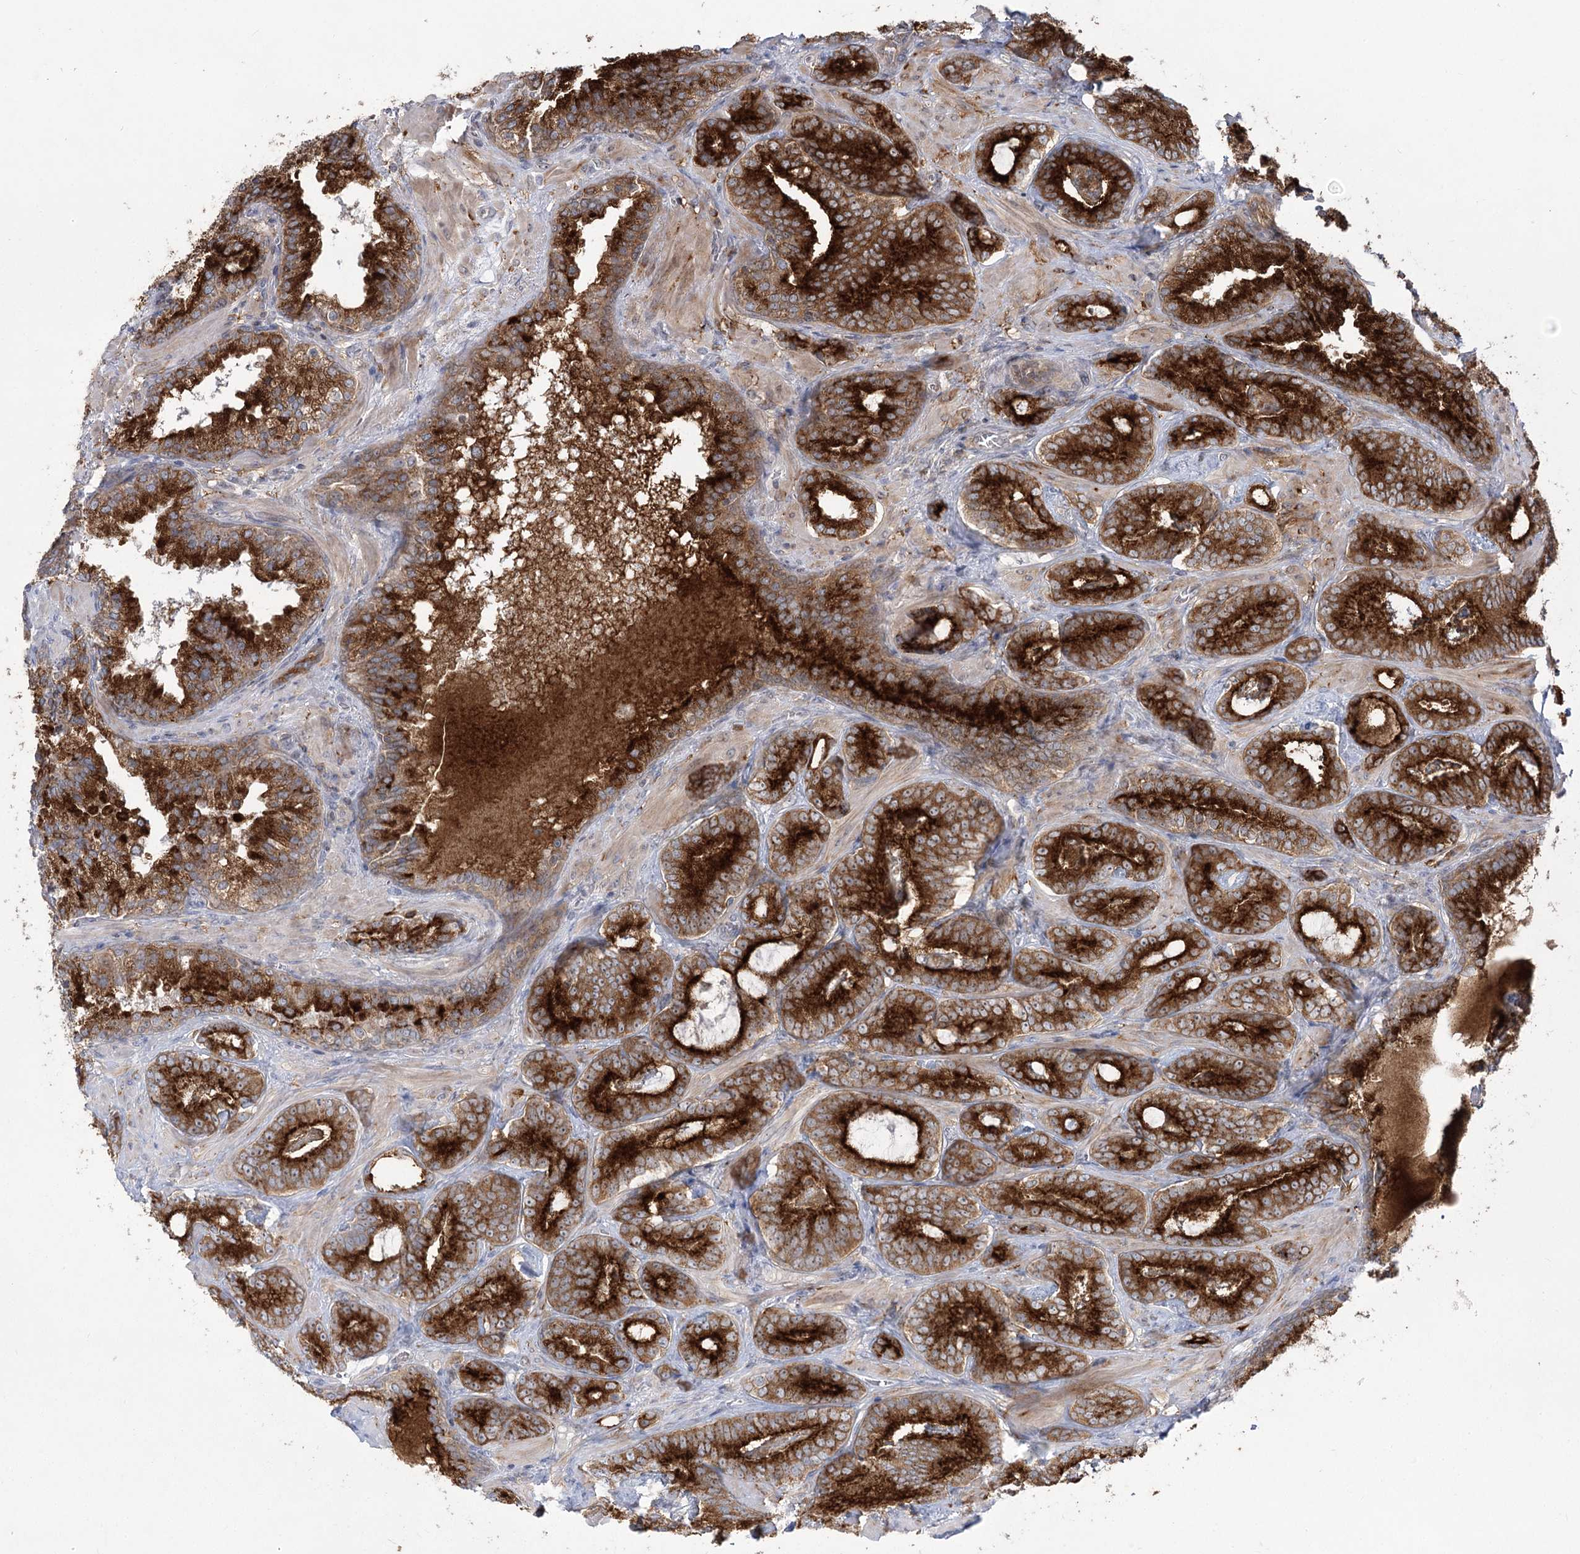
{"staining": {"intensity": "strong", "quantity": ">75%", "location": "cytoplasmic/membranous"}, "tissue": "prostate cancer", "cell_type": "Tumor cells", "image_type": "cancer", "snomed": [{"axis": "morphology", "description": "Adenocarcinoma, Low grade"}, {"axis": "topography", "description": "Prostate"}], "caption": "Low-grade adenocarcinoma (prostate) stained with a brown dye exhibits strong cytoplasmic/membranous positive staining in approximately >75% of tumor cells.", "gene": "SYTL1", "patient": {"sex": "male", "age": 60}}